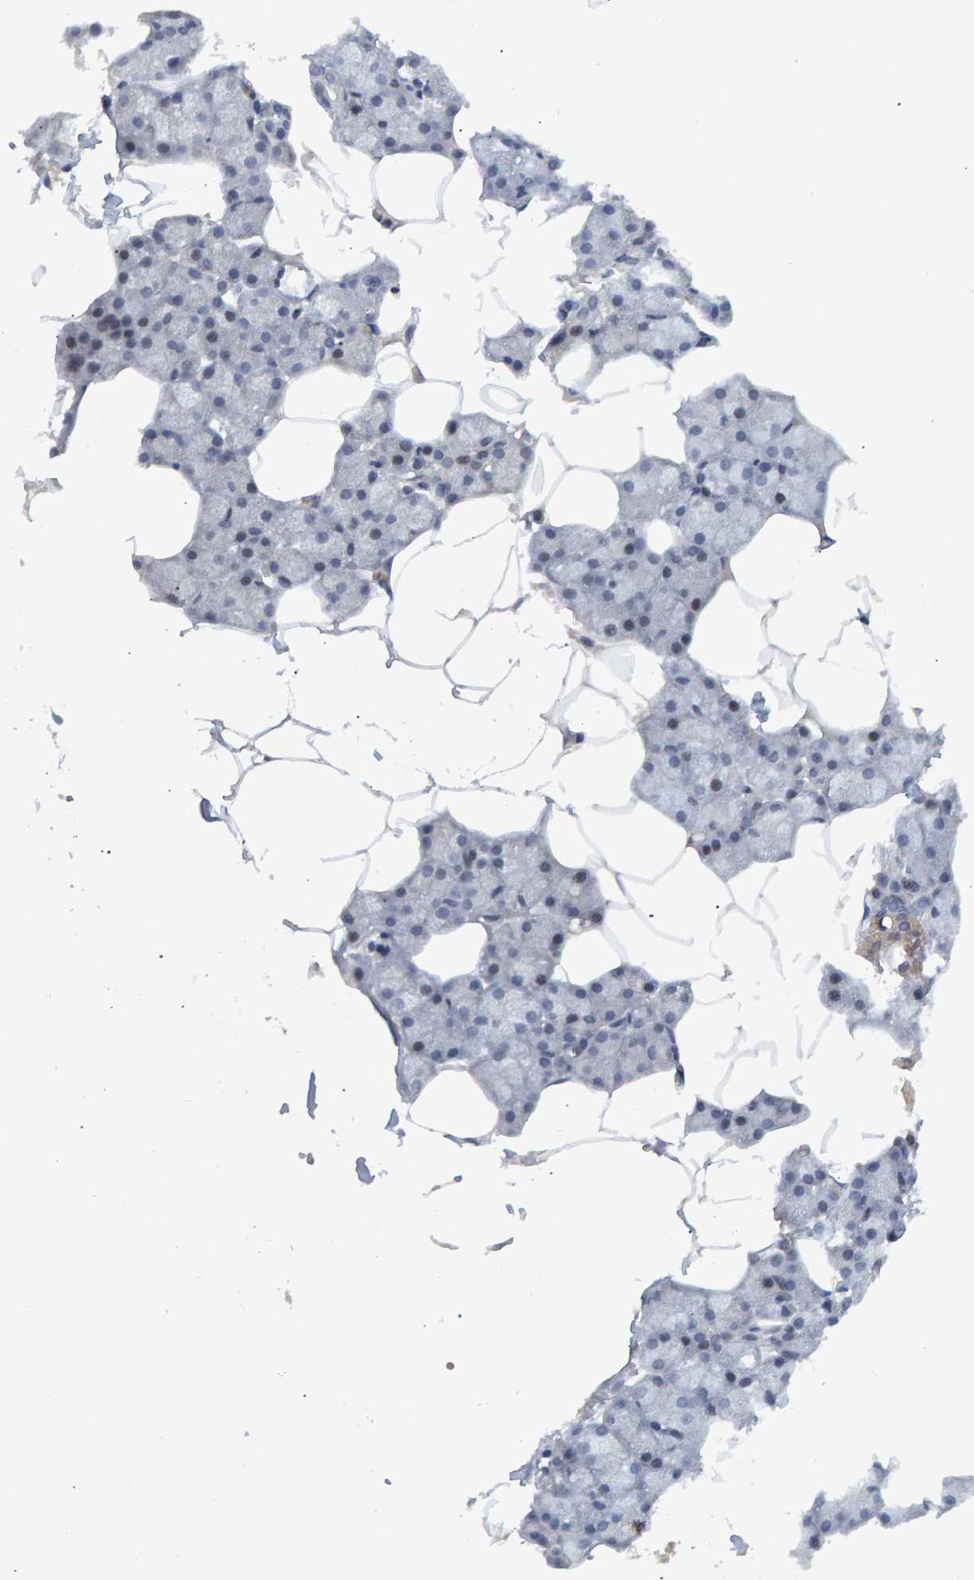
{"staining": {"intensity": "weak", "quantity": "<25%", "location": "cytoplasmic/membranous"}, "tissue": "salivary gland", "cell_type": "Glandular cells", "image_type": "normal", "snomed": [{"axis": "morphology", "description": "Normal tissue, NOS"}, {"axis": "topography", "description": "Salivary gland"}], "caption": "Human salivary gland stained for a protein using immunohistochemistry displays no positivity in glandular cells.", "gene": "ESRP1", "patient": {"sex": "male", "age": 62}}